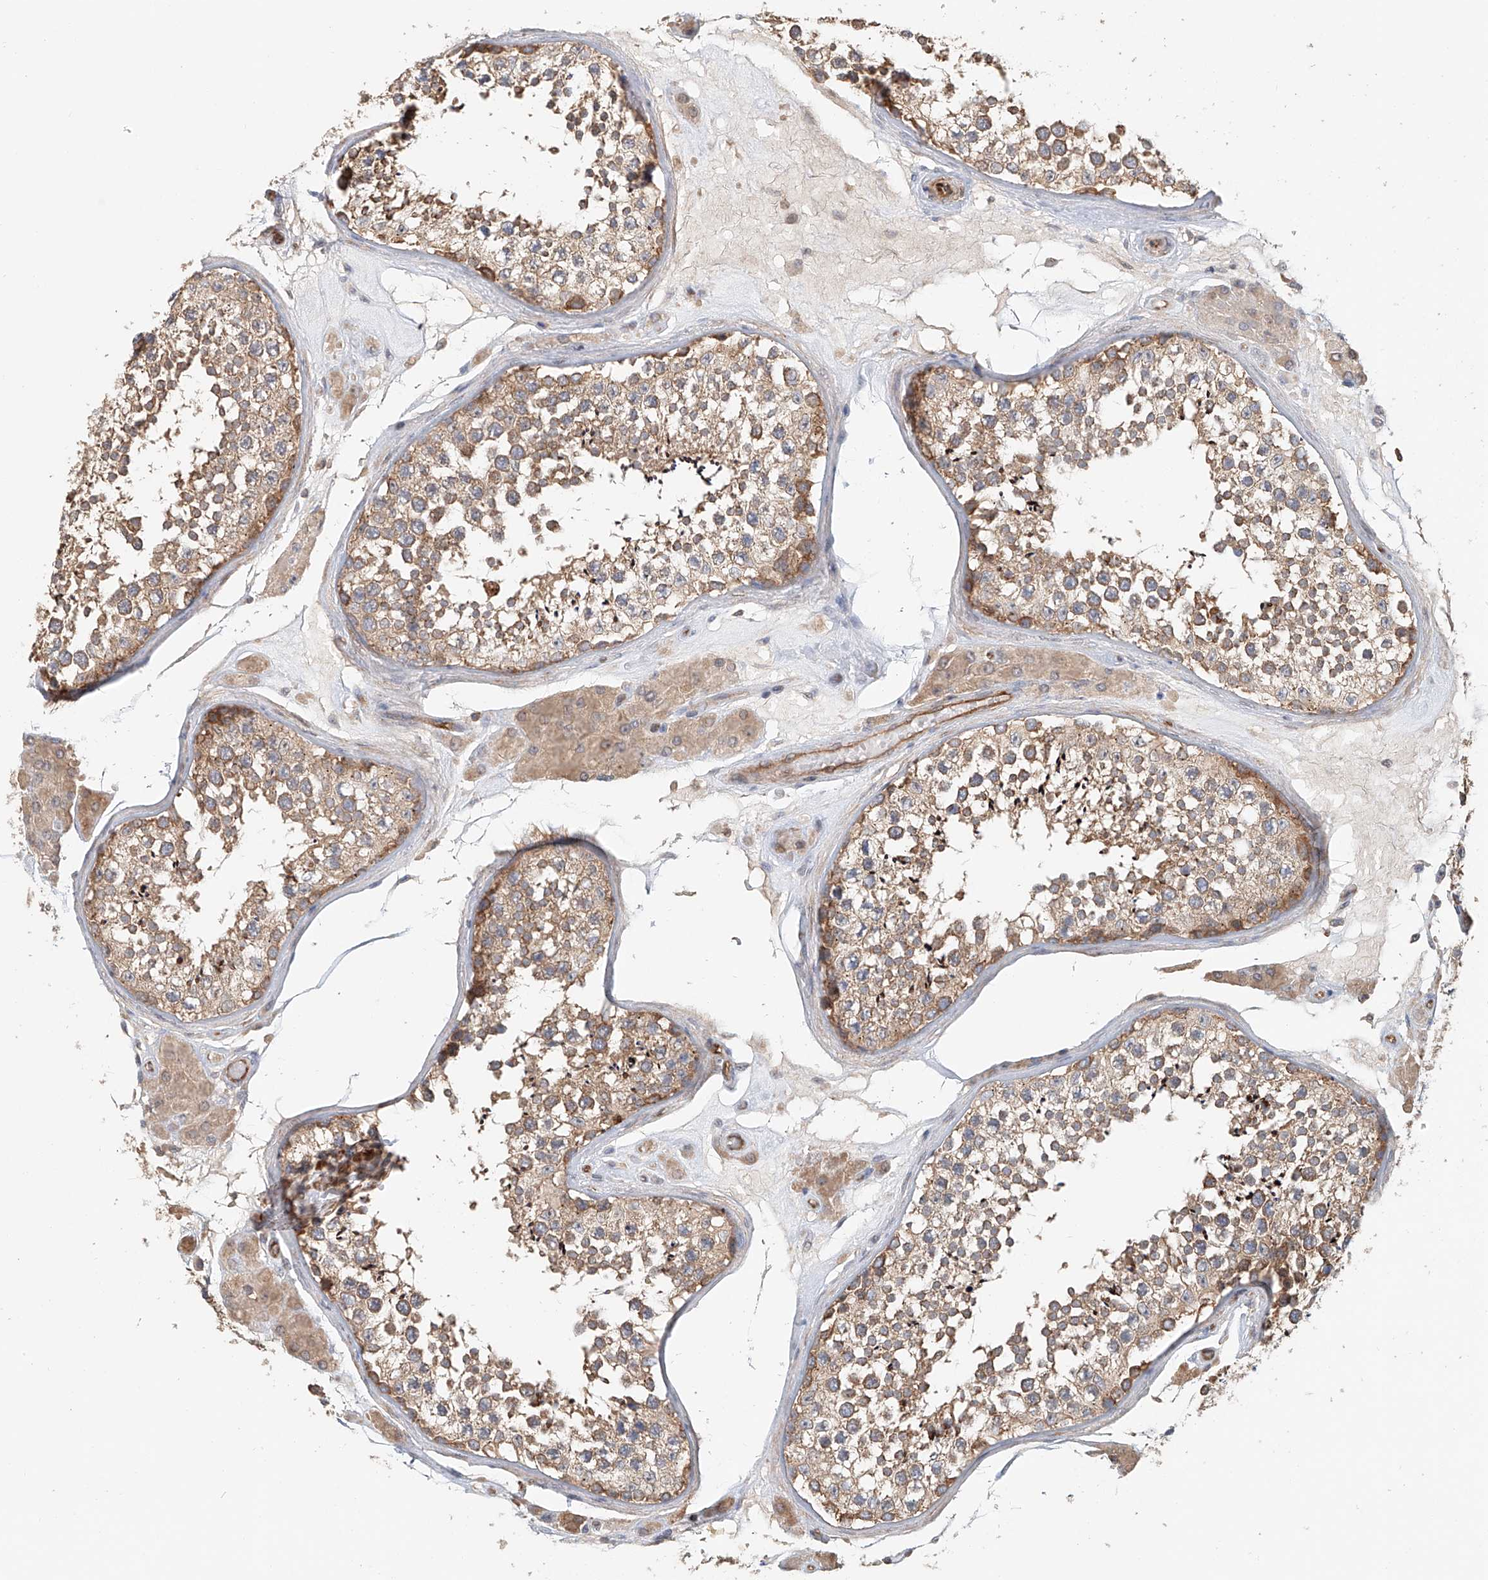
{"staining": {"intensity": "moderate", "quantity": ">75%", "location": "cytoplasmic/membranous"}, "tissue": "testis", "cell_type": "Cells in seminiferous ducts", "image_type": "normal", "snomed": [{"axis": "morphology", "description": "Normal tissue, NOS"}, {"axis": "topography", "description": "Testis"}], "caption": "Protein expression analysis of normal human testis reveals moderate cytoplasmic/membranous positivity in about >75% of cells in seminiferous ducts. (Brightfield microscopy of DAB IHC at high magnification).", "gene": "FRYL", "patient": {"sex": "male", "age": 46}}